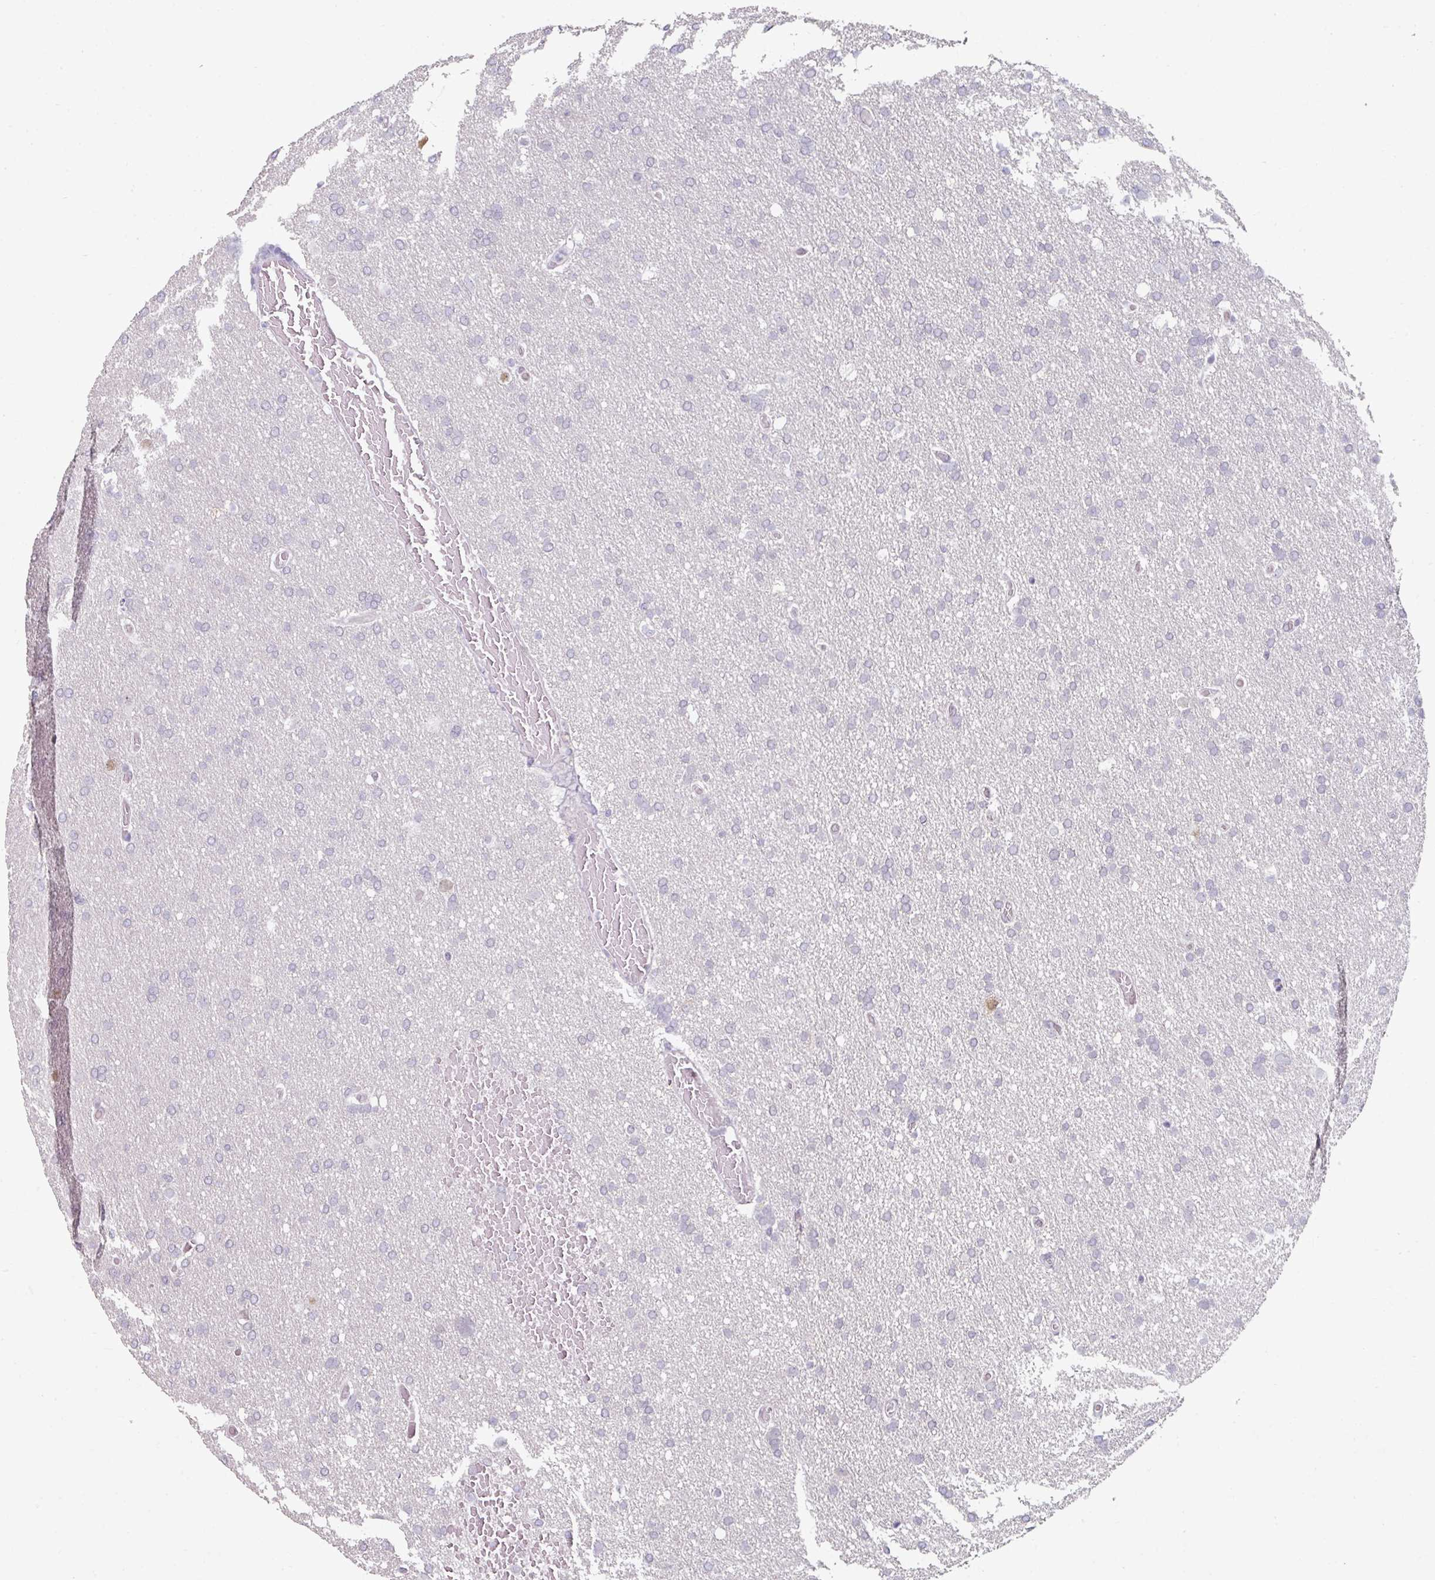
{"staining": {"intensity": "negative", "quantity": "none", "location": "none"}, "tissue": "glioma", "cell_type": "Tumor cells", "image_type": "cancer", "snomed": [{"axis": "morphology", "description": "Glioma, malignant, High grade"}, {"axis": "topography", "description": "Cerebral cortex"}], "caption": "Immunohistochemistry photomicrograph of human malignant glioma (high-grade) stained for a protein (brown), which displays no expression in tumor cells.", "gene": "ELK1", "patient": {"sex": "female", "age": 36}}